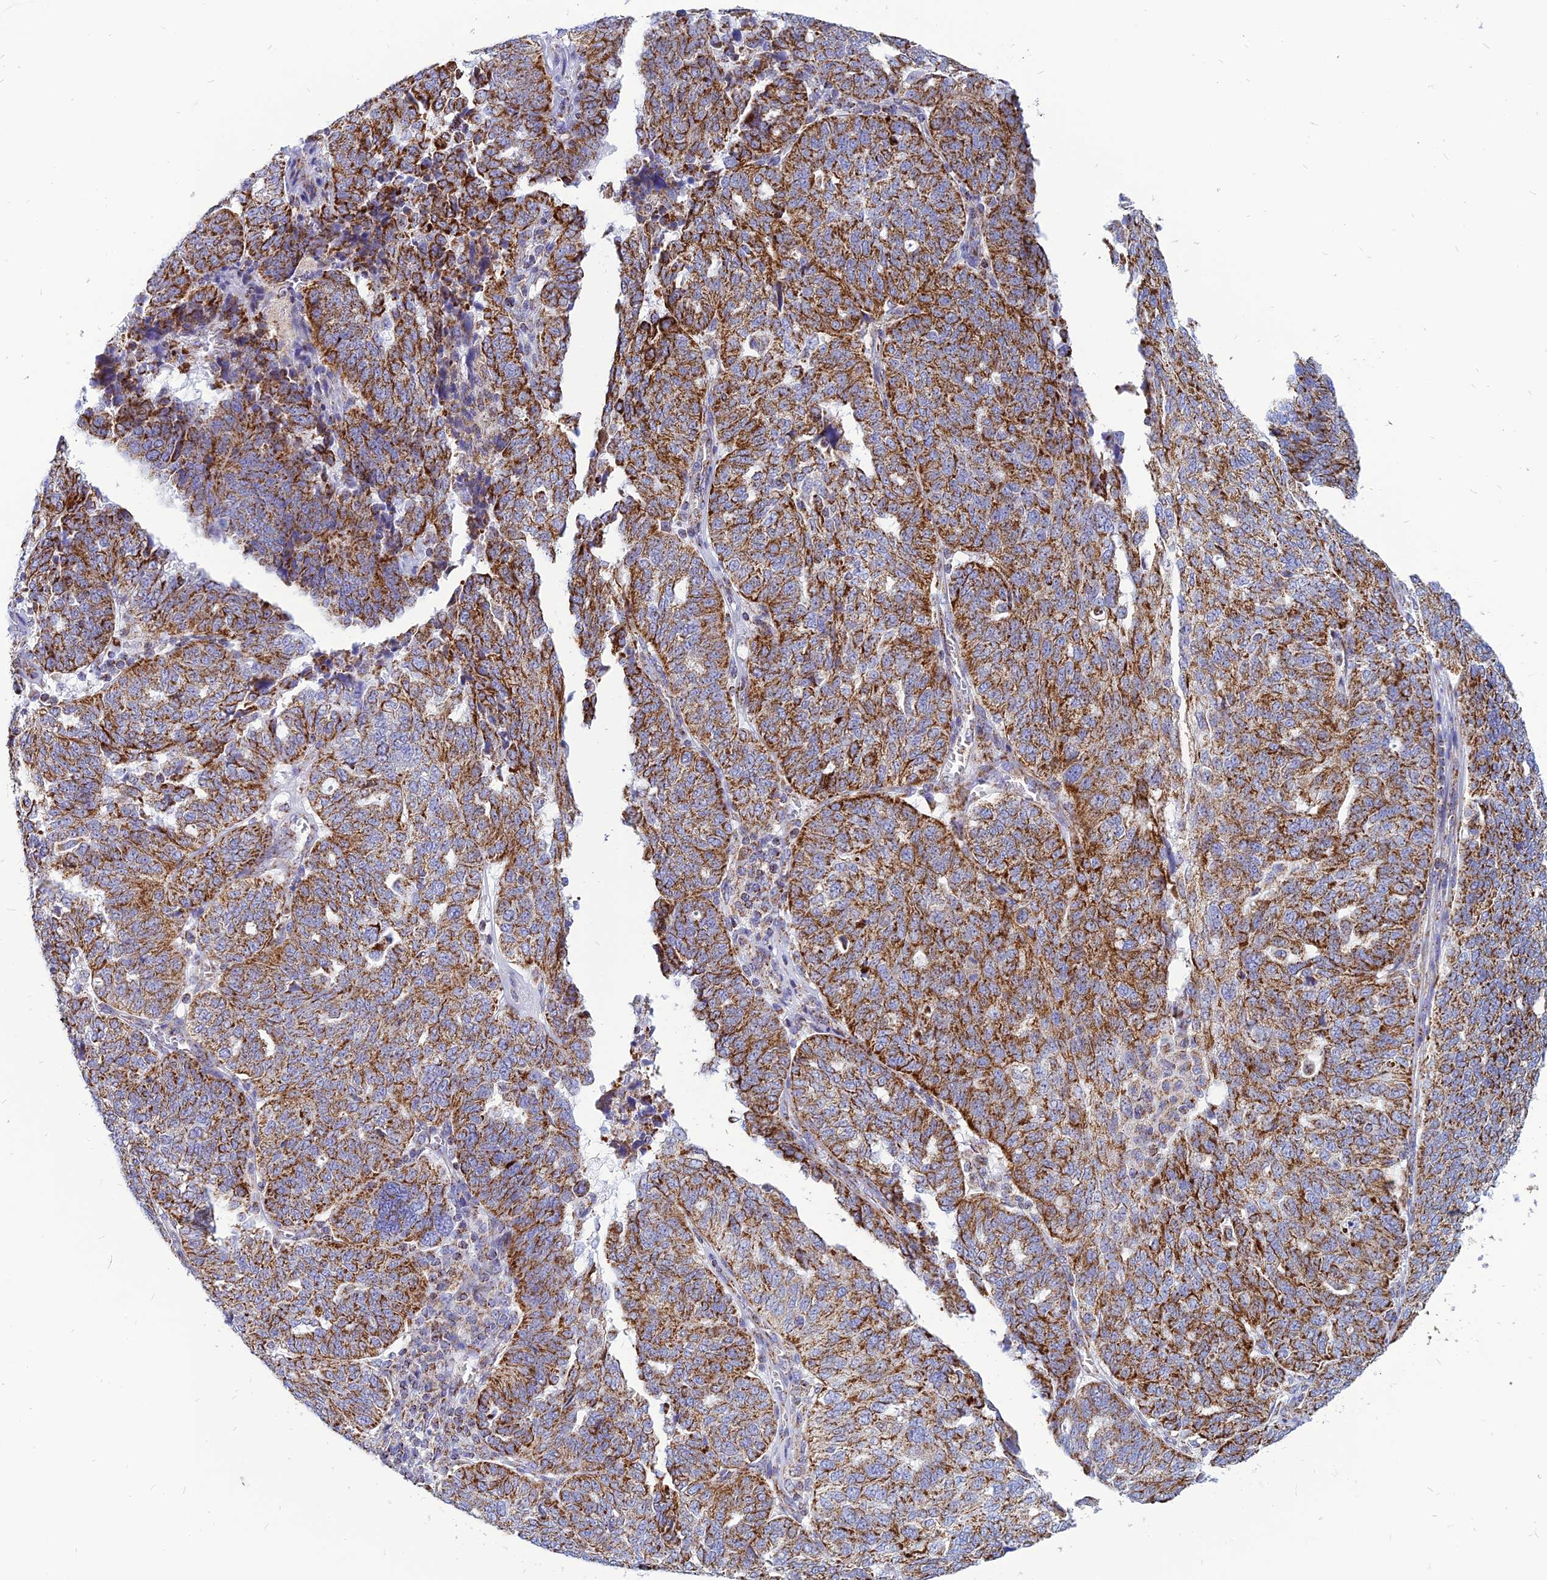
{"staining": {"intensity": "strong", "quantity": ">75%", "location": "cytoplasmic/membranous"}, "tissue": "ovarian cancer", "cell_type": "Tumor cells", "image_type": "cancer", "snomed": [{"axis": "morphology", "description": "Cystadenocarcinoma, serous, NOS"}, {"axis": "topography", "description": "Ovary"}], "caption": "This histopathology image reveals immunohistochemistry staining of ovarian cancer (serous cystadenocarcinoma), with high strong cytoplasmic/membranous staining in approximately >75% of tumor cells.", "gene": "PACC1", "patient": {"sex": "female", "age": 59}}